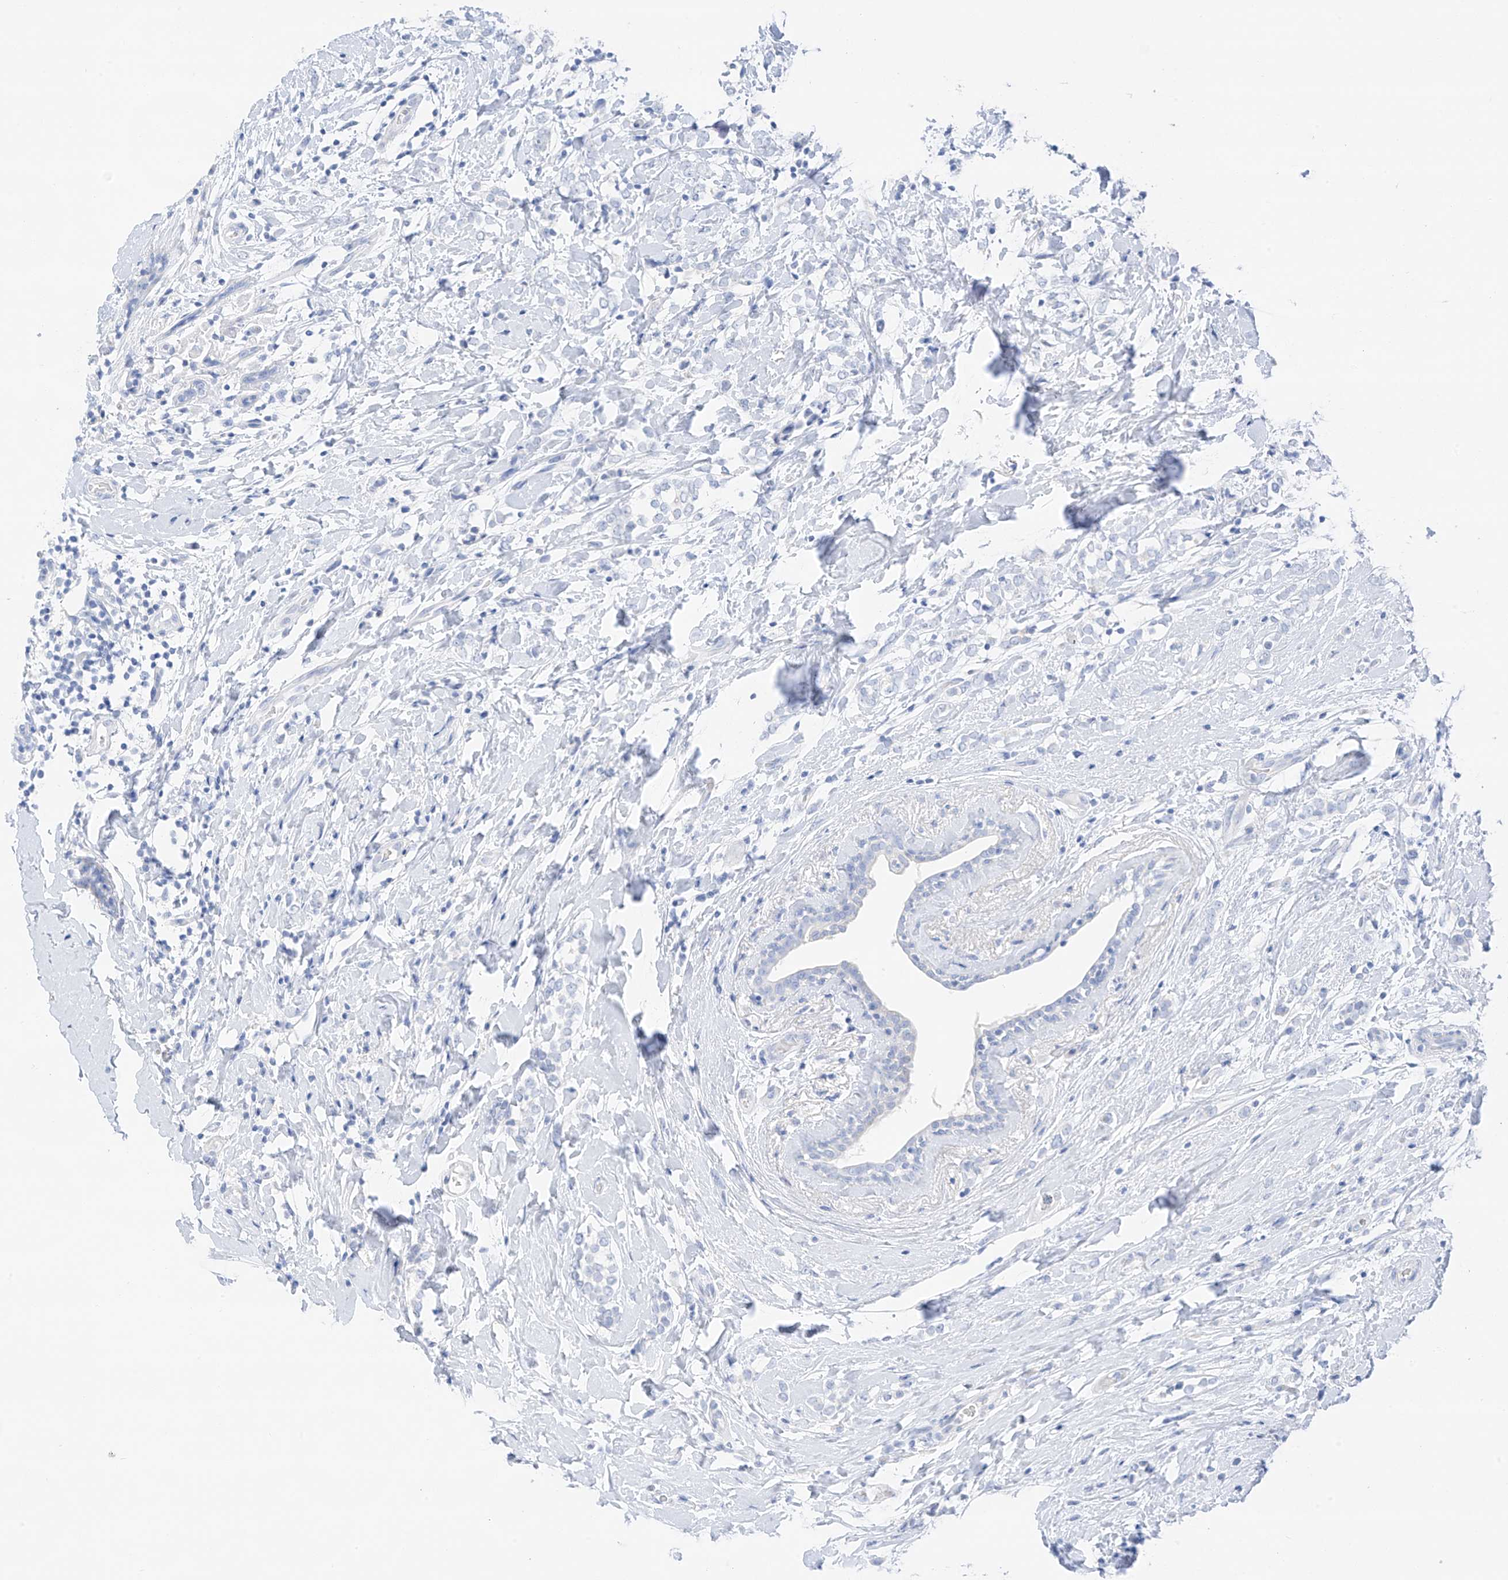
{"staining": {"intensity": "negative", "quantity": "none", "location": "none"}, "tissue": "breast cancer", "cell_type": "Tumor cells", "image_type": "cancer", "snomed": [{"axis": "morphology", "description": "Normal tissue, NOS"}, {"axis": "morphology", "description": "Lobular carcinoma"}, {"axis": "topography", "description": "Breast"}], "caption": "Micrograph shows no significant protein positivity in tumor cells of breast lobular carcinoma. Nuclei are stained in blue.", "gene": "CAPN13", "patient": {"sex": "female", "age": 47}}